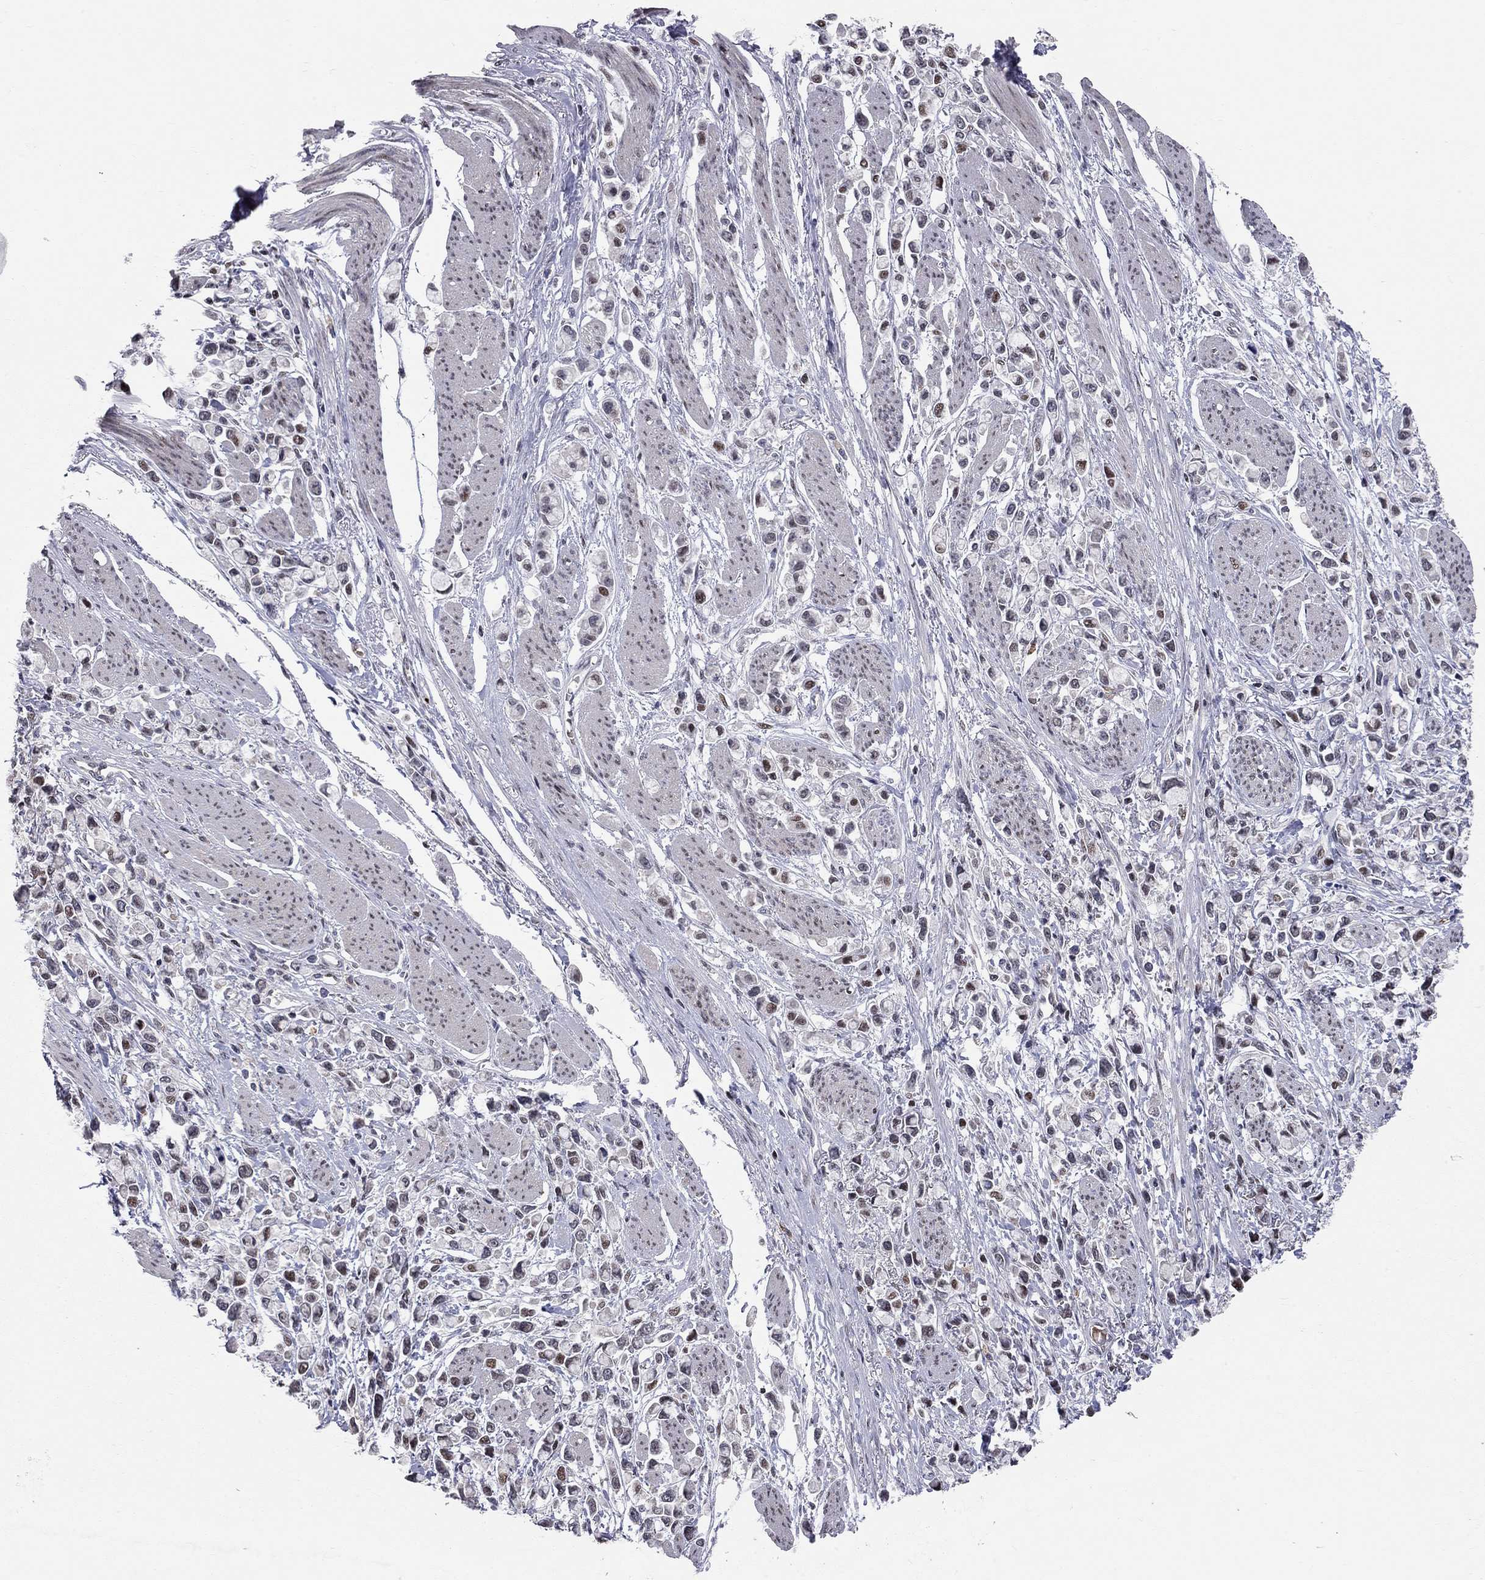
{"staining": {"intensity": "weak", "quantity": "<25%", "location": "nuclear"}, "tissue": "stomach cancer", "cell_type": "Tumor cells", "image_type": "cancer", "snomed": [{"axis": "morphology", "description": "Adenocarcinoma, NOS"}, {"axis": "topography", "description": "Stomach"}], "caption": "Immunohistochemistry of adenocarcinoma (stomach) displays no positivity in tumor cells.", "gene": "HDAC3", "patient": {"sex": "female", "age": 81}}